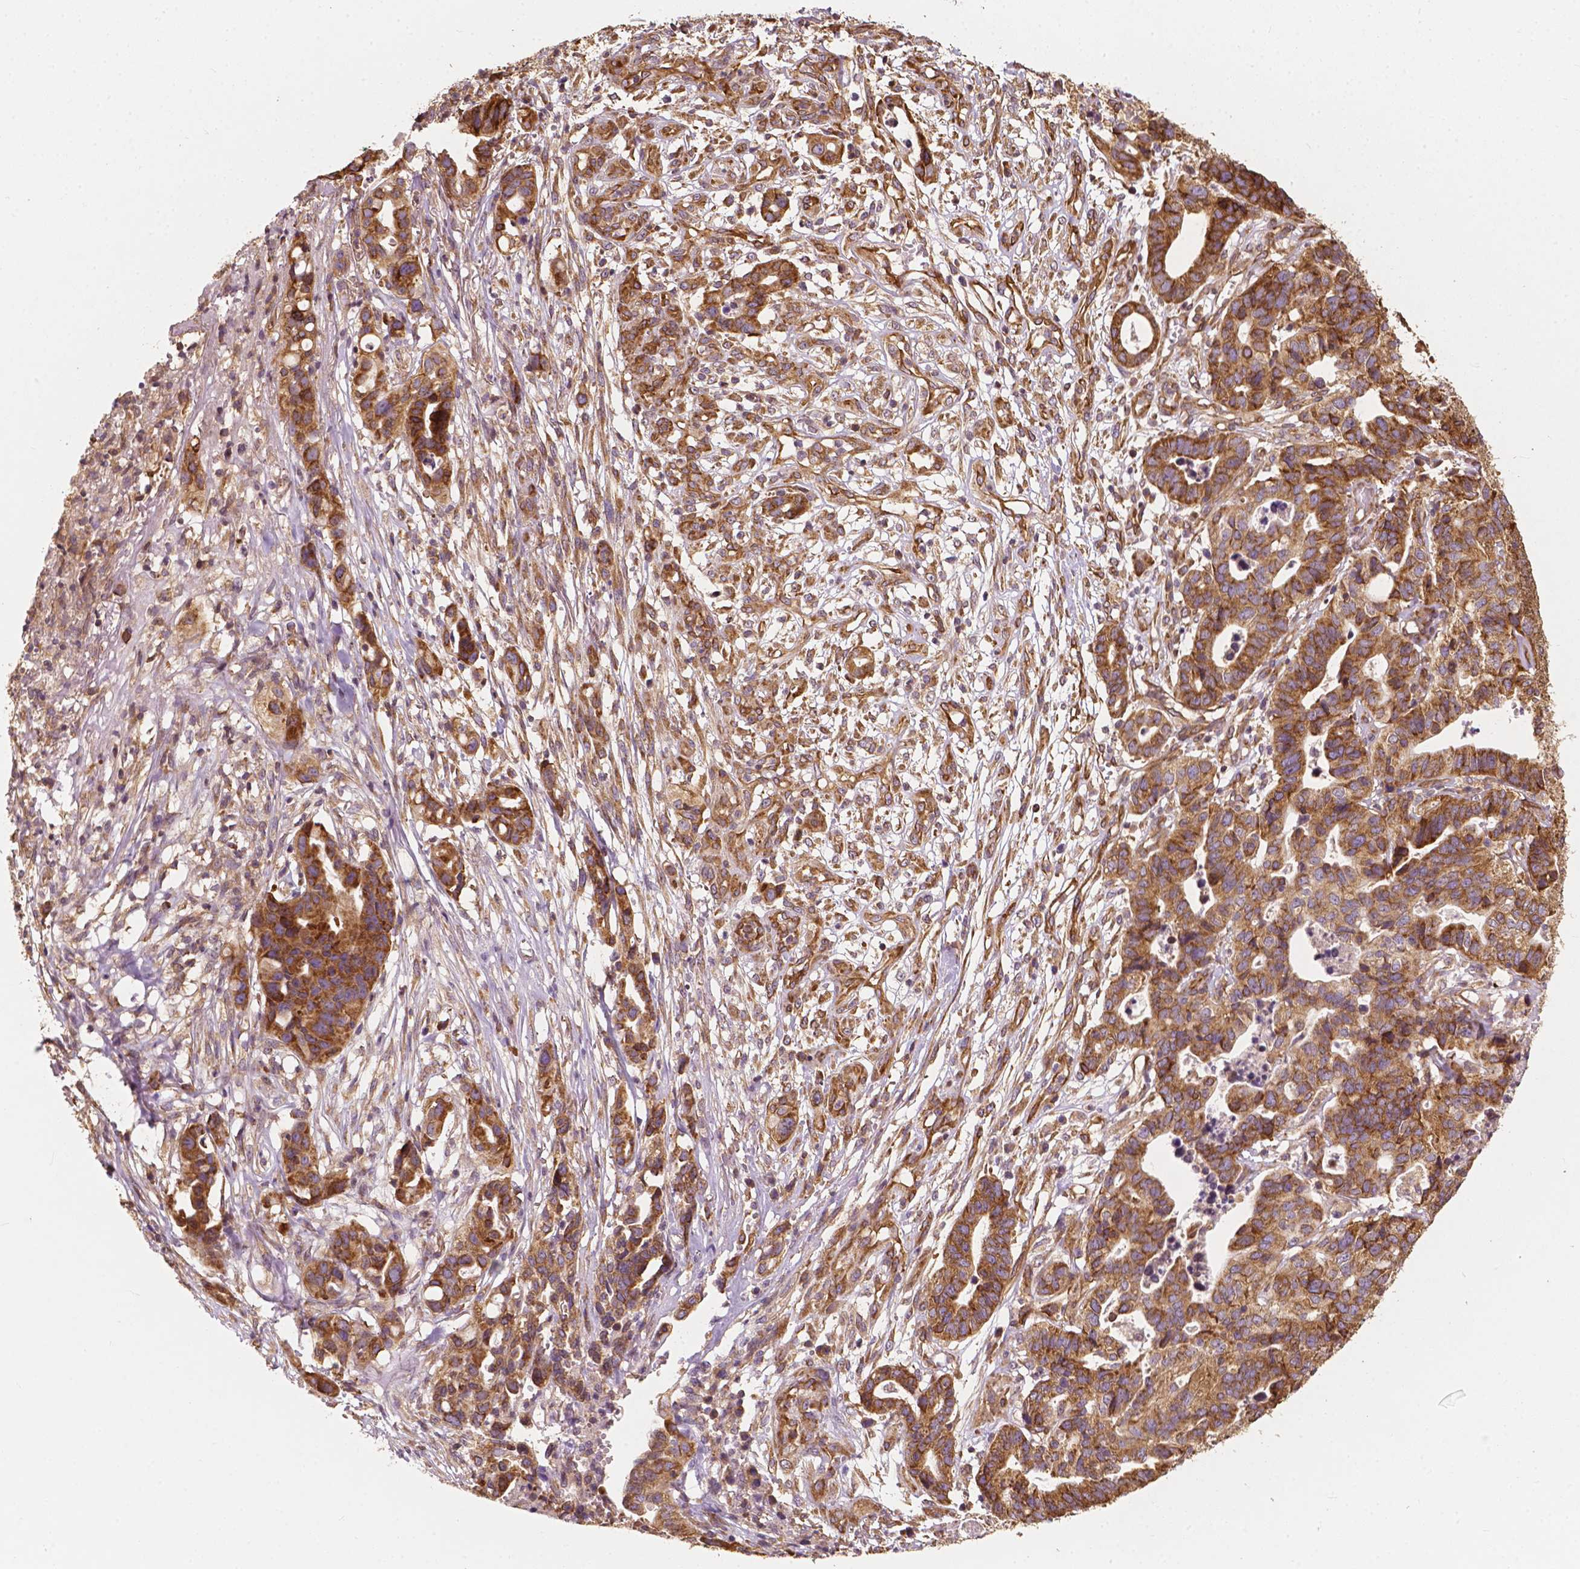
{"staining": {"intensity": "moderate", "quantity": ">75%", "location": "cytoplasmic/membranous"}, "tissue": "stomach cancer", "cell_type": "Tumor cells", "image_type": "cancer", "snomed": [{"axis": "morphology", "description": "Adenocarcinoma, NOS"}, {"axis": "topography", "description": "Stomach, upper"}], "caption": "Stomach cancer was stained to show a protein in brown. There is medium levels of moderate cytoplasmic/membranous positivity in approximately >75% of tumor cells.", "gene": "G3BP1", "patient": {"sex": "female", "age": 67}}